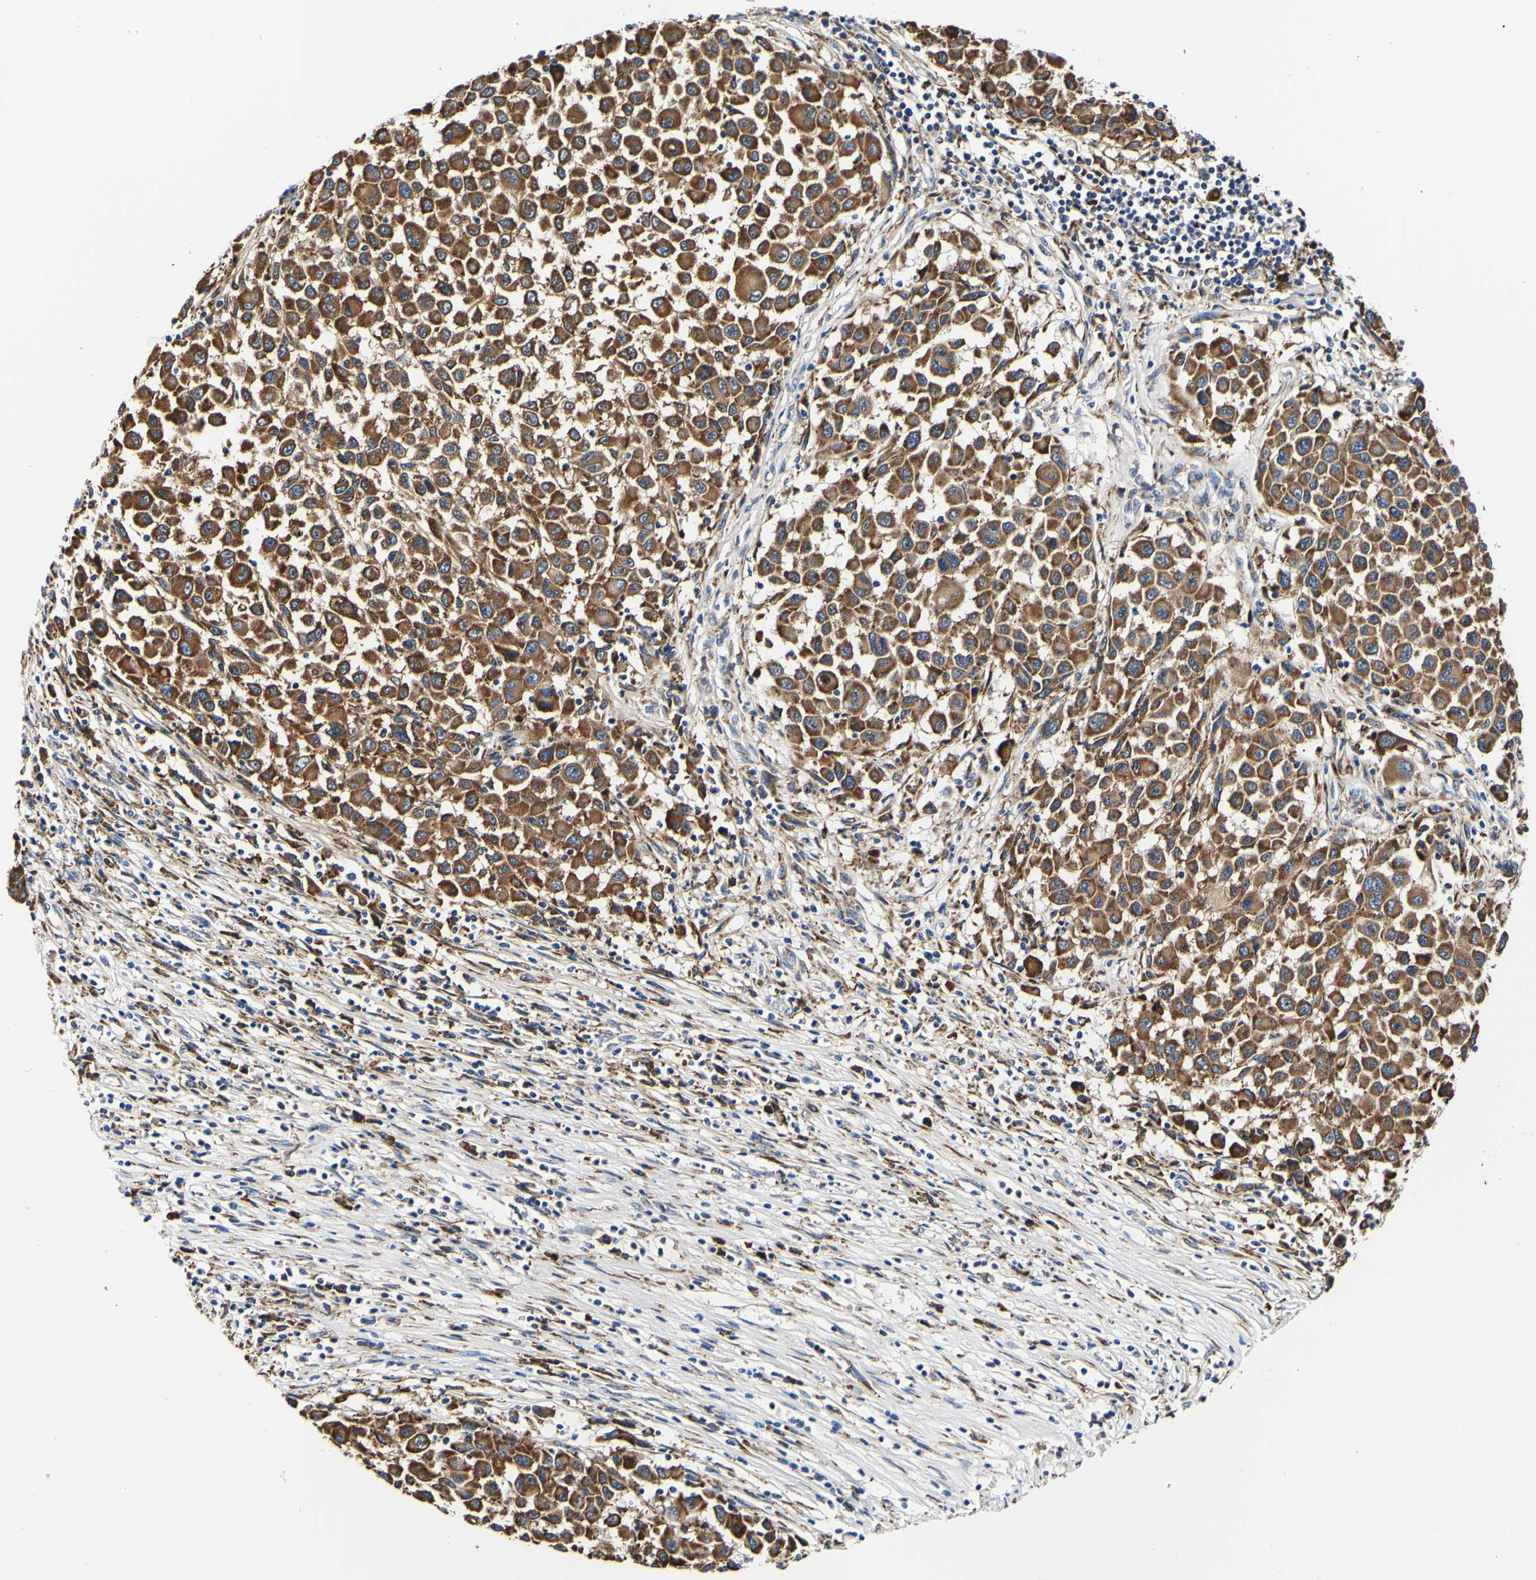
{"staining": {"intensity": "strong", "quantity": ">75%", "location": "cytoplasmic/membranous"}, "tissue": "melanoma", "cell_type": "Tumor cells", "image_type": "cancer", "snomed": [{"axis": "morphology", "description": "Malignant melanoma, Metastatic site"}, {"axis": "topography", "description": "Lymph node"}], "caption": "Strong cytoplasmic/membranous positivity for a protein is present in about >75% of tumor cells of melanoma using immunohistochemistry (IHC).", "gene": "P4HB", "patient": {"sex": "male", "age": 61}}